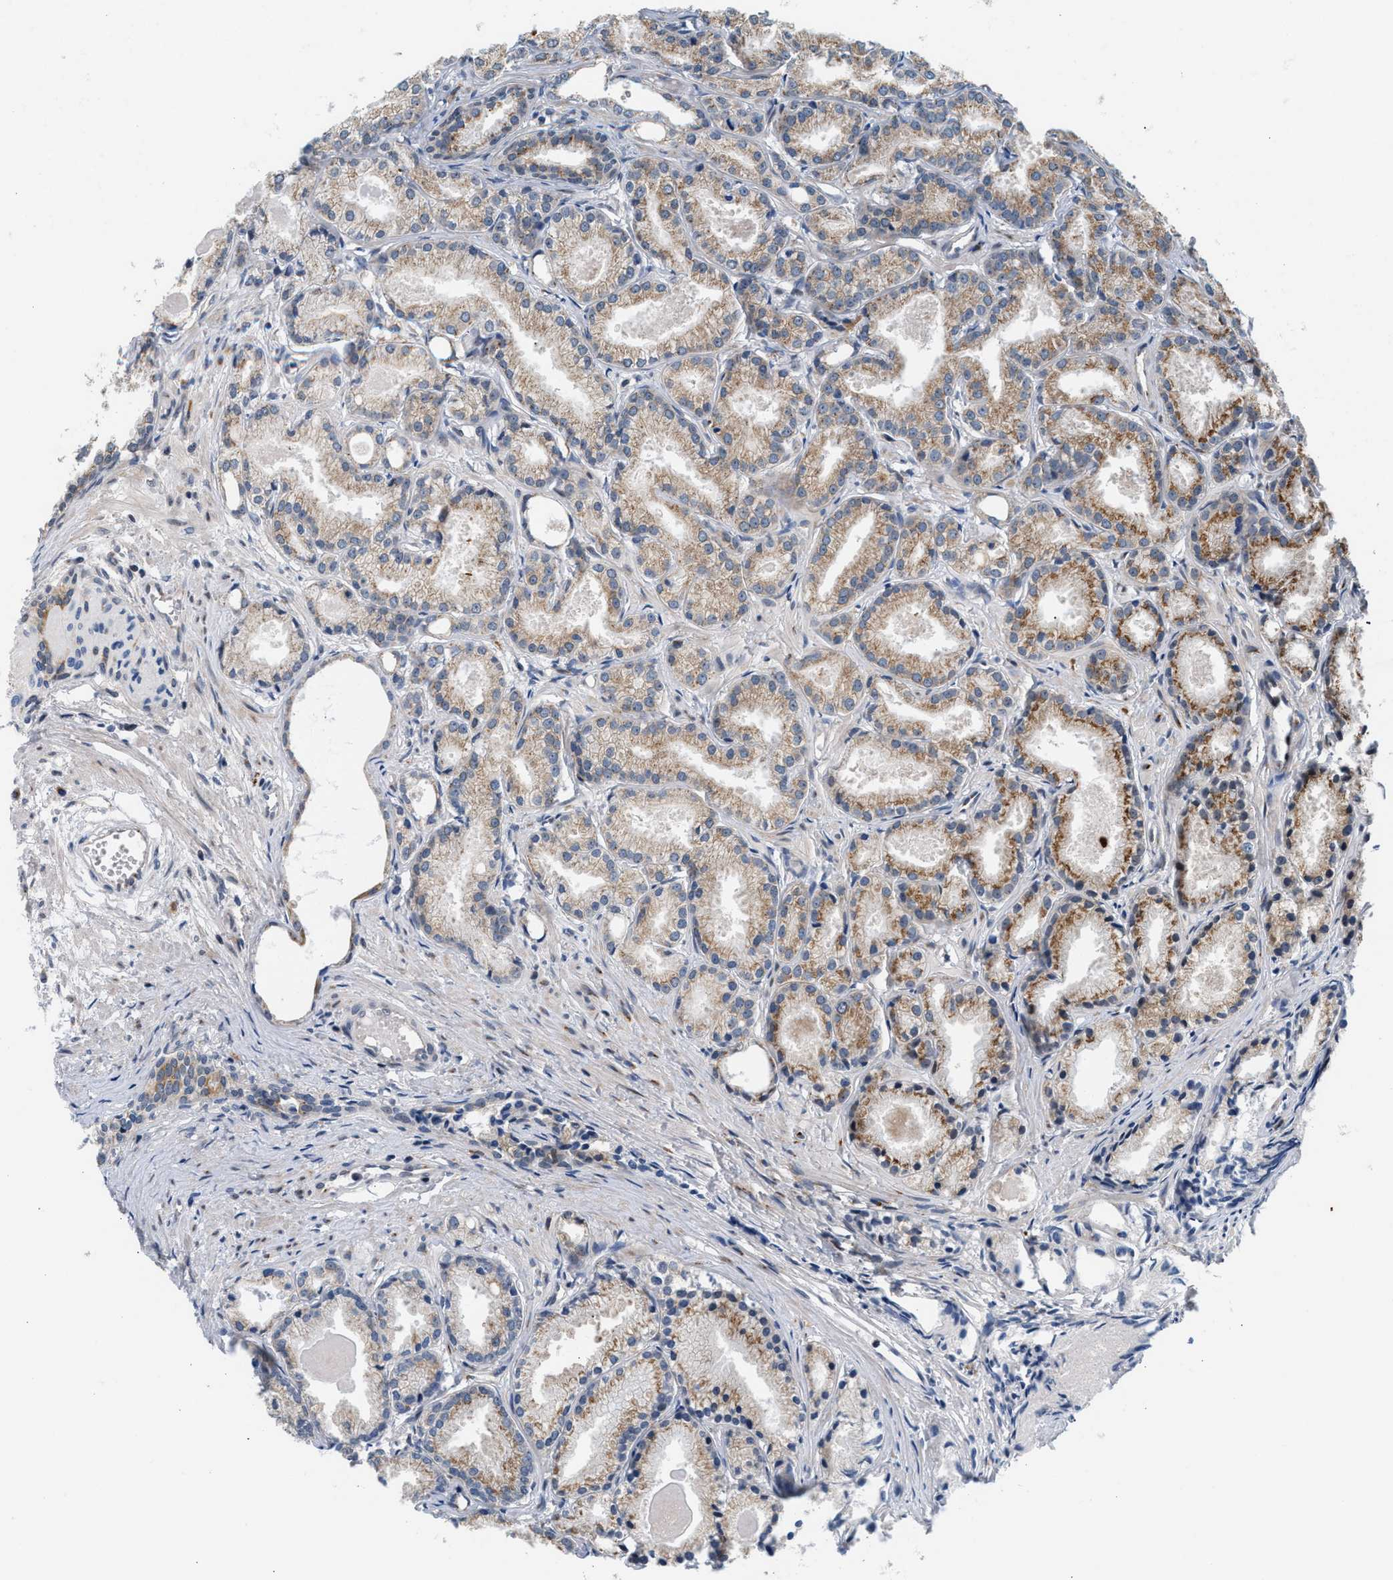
{"staining": {"intensity": "moderate", "quantity": ">75%", "location": "cytoplasmic/membranous"}, "tissue": "prostate cancer", "cell_type": "Tumor cells", "image_type": "cancer", "snomed": [{"axis": "morphology", "description": "Adenocarcinoma, Low grade"}, {"axis": "topography", "description": "Prostate"}], "caption": "Immunohistochemistry (IHC) image of prostate adenocarcinoma (low-grade) stained for a protein (brown), which shows medium levels of moderate cytoplasmic/membranous expression in approximately >75% of tumor cells.", "gene": "KCNMB2", "patient": {"sex": "male", "age": 72}}